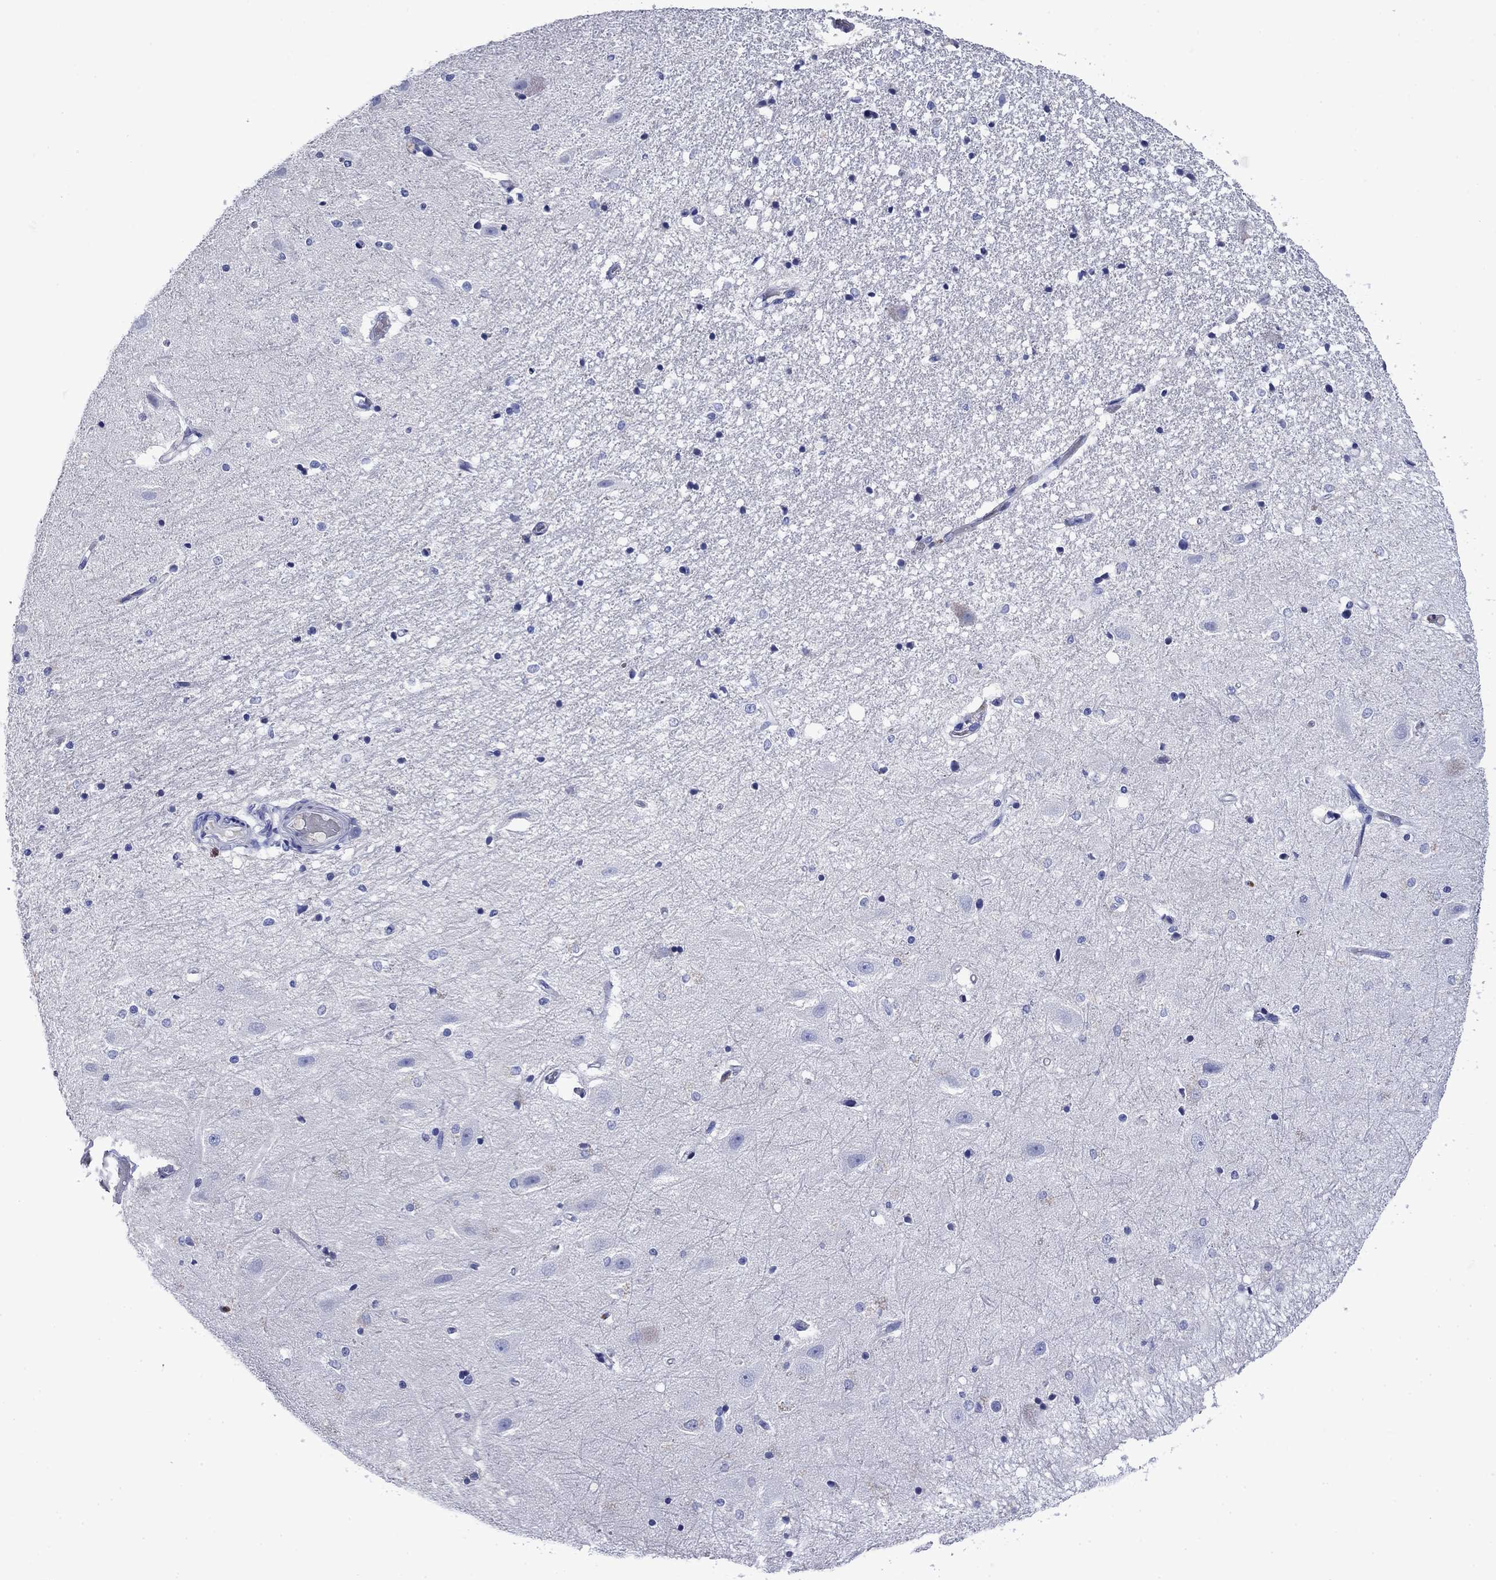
{"staining": {"intensity": "negative", "quantity": "none", "location": "none"}, "tissue": "hippocampus", "cell_type": "Glial cells", "image_type": "normal", "snomed": [{"axis": "morphology", "description": "Normal tissue, NOS"}, {"axis": "topography", "description": "Hippocampus"}], "caption": "Immunohistochemistry of benign human hippocampus reveals no positivity in glial cells.", "gene": "TFR2", "patient": {"sex": "male", "age": 49}}